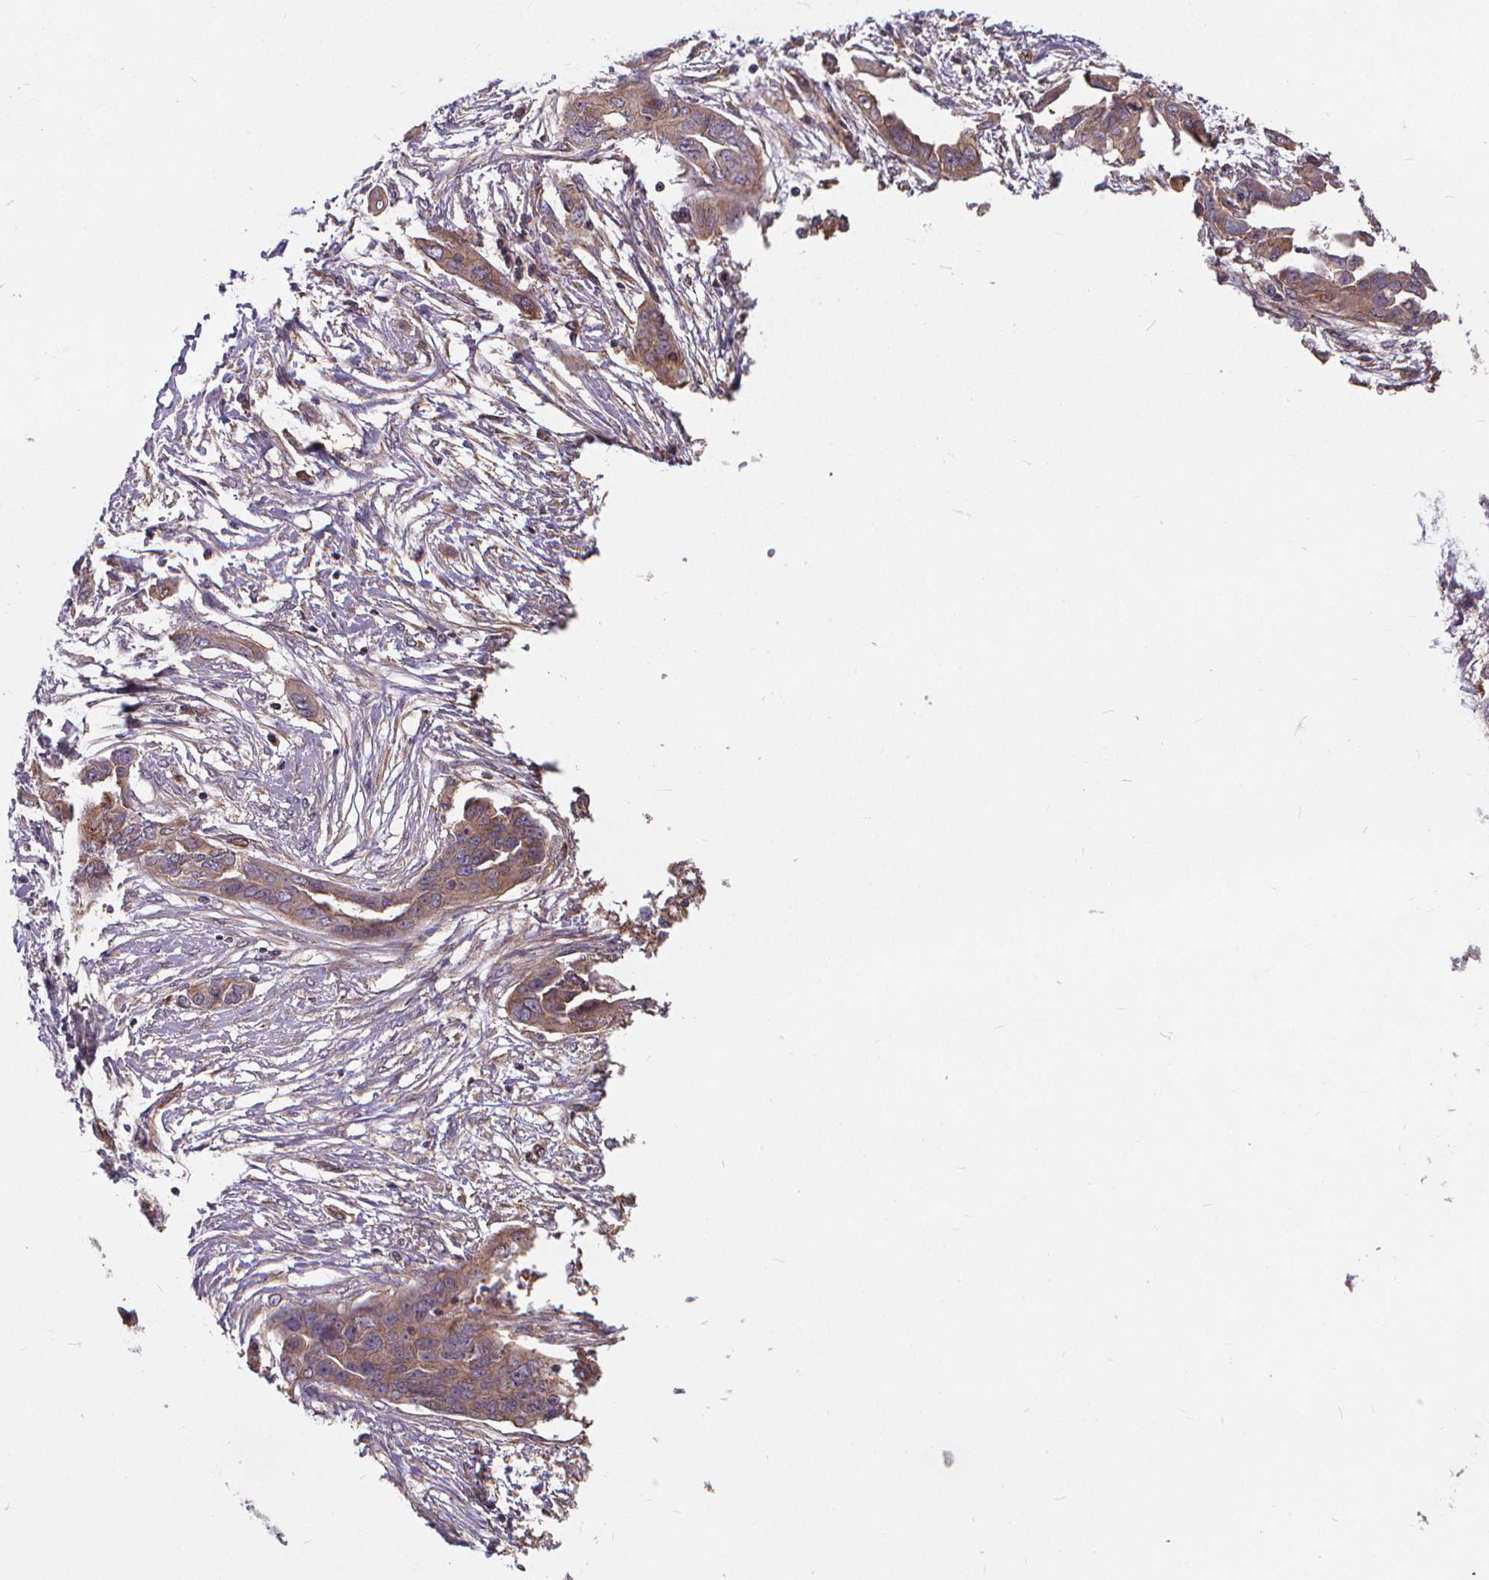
{"staining": {"intensity": "moderate", "quantity": ">75%", "location": "cytoplasmic/membranous"}, "tissue": "ovarian cancer", "cell_type": "Tumor cells", "image_type": "cancer", "snomed": [{"axis": "morphology", "description": "Cystadenocarcinoma, serous, NOS"}, {"axis": "topography", "description": "Ovary"}], "caption": "Human ovarian cancer stained with a brown dye shows moderate cytoplasmic/membranous positive positivity in approximately >75% of tumor cells.", "gene": "CLINT1", "patient": {"sex": "female", "age": 59}}